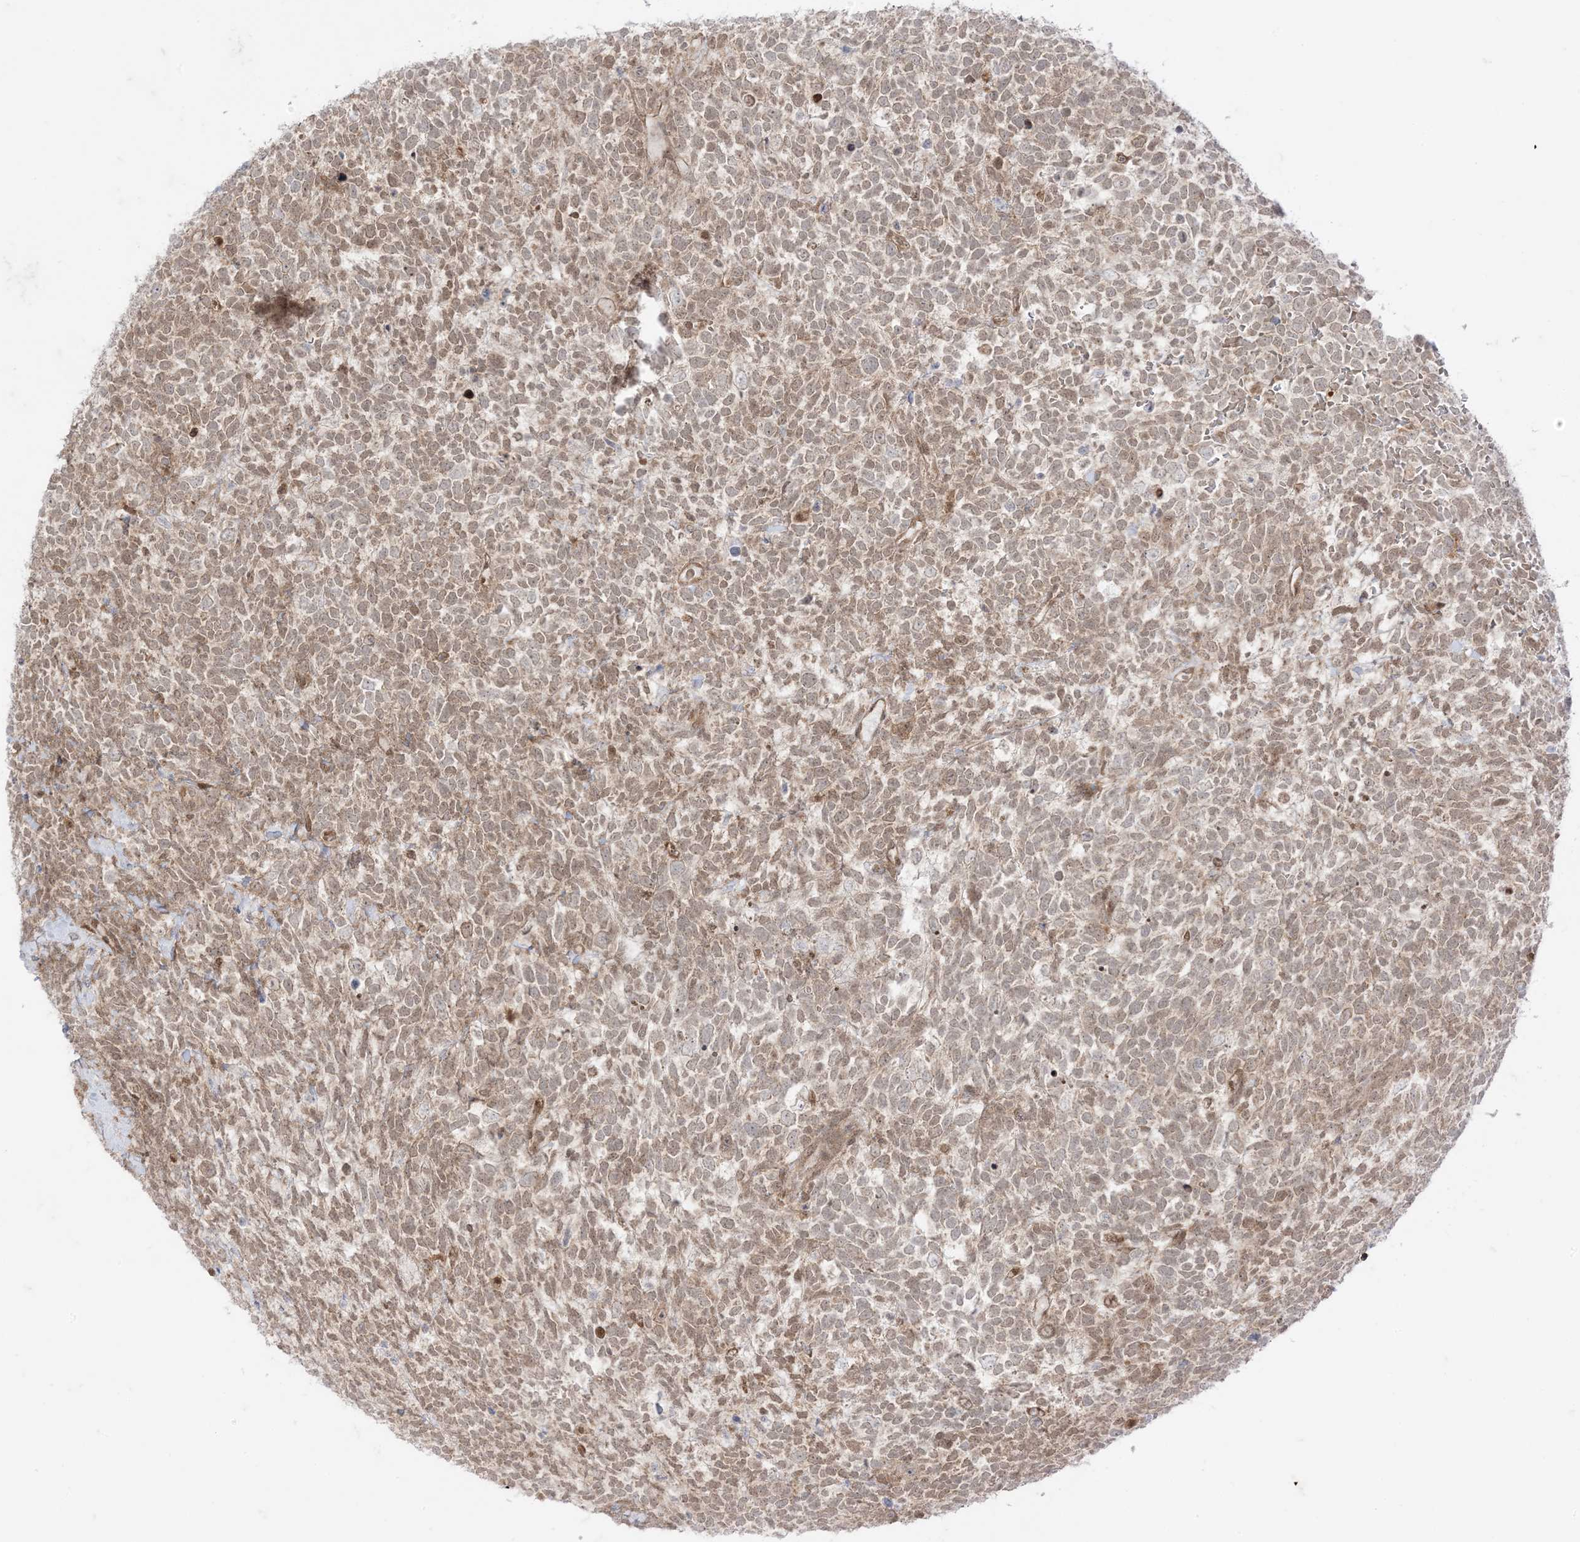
{"staining": {"intensity": "weak", "quantity": "25%-75%", "location": "cytoplasmic/membranous"}, "tissue": "urothelial cancer", "cell_type": "Tumor cells", "image_type": "cancer", "snomed": [{"axis": "morphology", "description": "Urothelial carcinoma, High grade"}, {"axis": "topography", "description": "Urinary bladder"}], "caption": "Immunohistochemistry (IHC) photomicrograph of human urothelial cancer stained for a protein (brown), which reveals low levels of weak cytoplasmic/membranous expression in about 25%-75% of tumor cells.", "gene": "PTPA", "patient": {"sex": "female", "age": 82}}